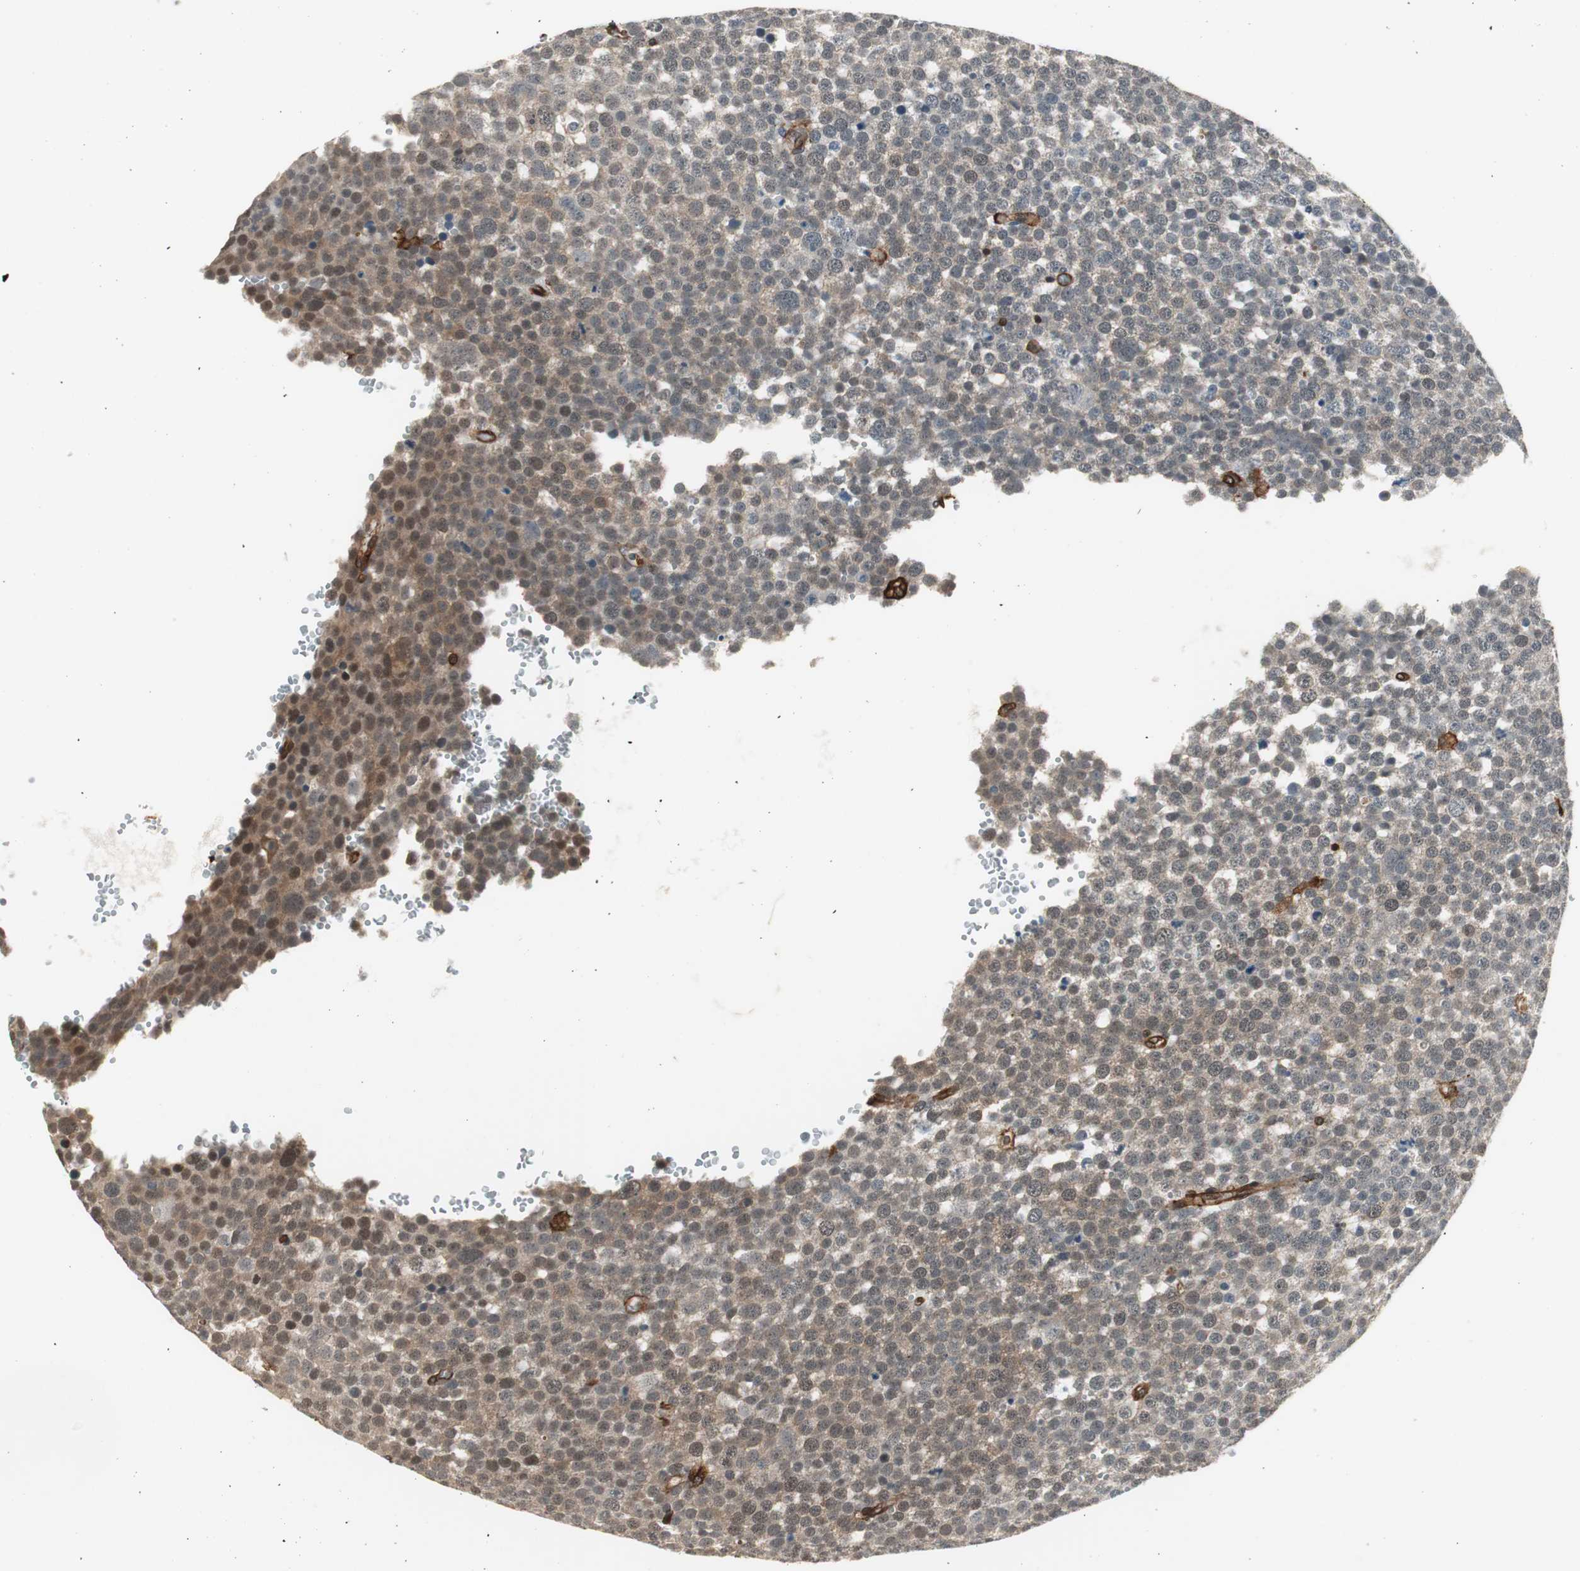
{"staining": {"intensity": "weak", "quantity": ">75%", "location": "cytoplasmic/membranous,nuclear"}, "tissue": "testis cancer", "cell_type": "Tumor cells", "image_type": "cancer", "snomed": [{"axis": "morphology", "description": "Seminoma, NOS"}, {"axis": "topography", "description": "Testis"}], "caption": "This image demonstrates immunohistochemistry (IHC) staining of testis seminoma, with low weak cytoplasmic/membranous and nuclear expression in about >75% of tumor cells.", "gene": "PTPN11", "patient": {"sex": "male", "age": 71}}